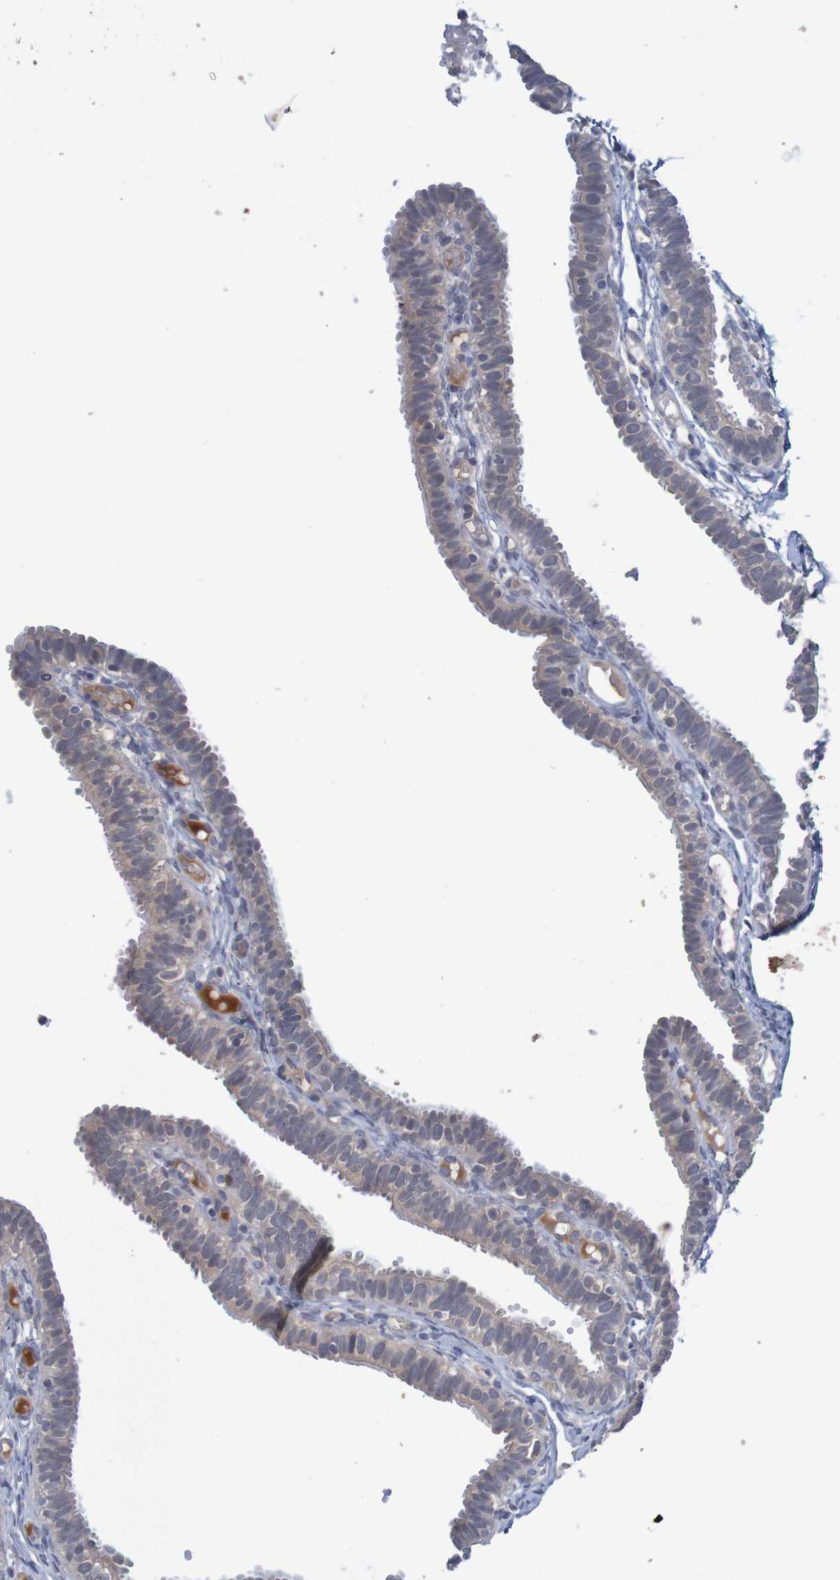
{"staining": {"intensity": "weak", "quantity": "25%-75%", "location": "cytoplasmic/membranous"}, "tissue": "fallopian tube", "cell_type": "Glandular cells", "image_type": "normal", "snomed": [{"axis": "morphology", "description": "Normal tissue, NOS"}, {"axis": "topography", "description": "Fallopian tube"}, {"axis": "topography", "description": "Placenta"}], "caption": "Fallopian tube stained with a brown dye reveals weak cytoplasmic/membranous positive positivity in approximately 25%-75% of glandular cells.", "gene": "ANKK1", "patient": {"sex": "female", "age": 34}}